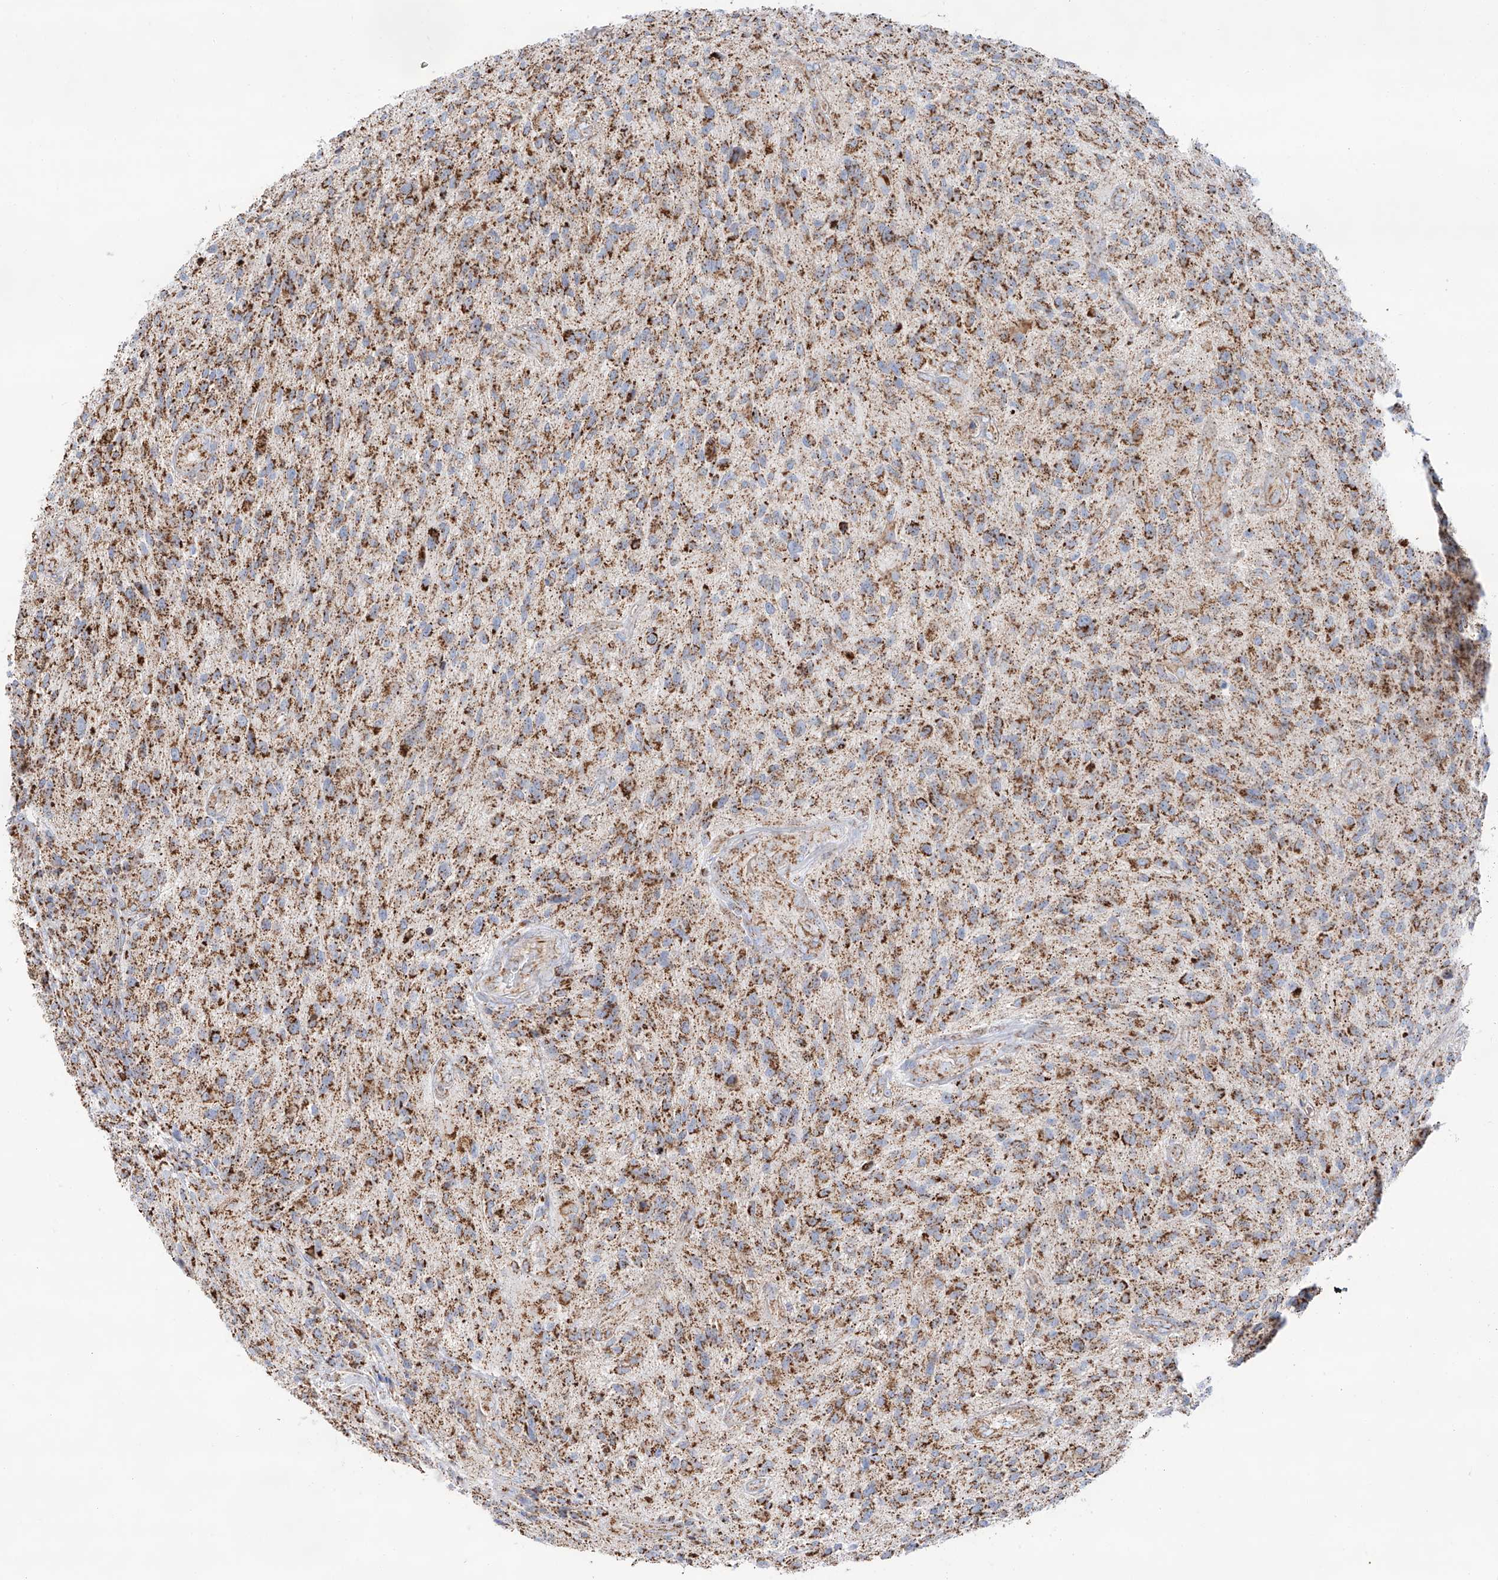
{"staining": {"intensity": "moderate", "quantity": ">75%", "location": "cytoplasmic/membranous"}, "tissue": "glioma", "cell_type": "Tumor cells", "image_type": "cancer", "snomed": [{"axis": "morphology", "description": "Glioma, malignant, High grade"}, {"axis": "topography", "description": "Brain"}], "caption": "DAB immunohistochemical staining of human glioma reveals moderate cytoplasmic/membranous protein expression in about >75% of tumor cells.", "gene": "TTC27", "patient": {"sex": "male", "age": 47}}